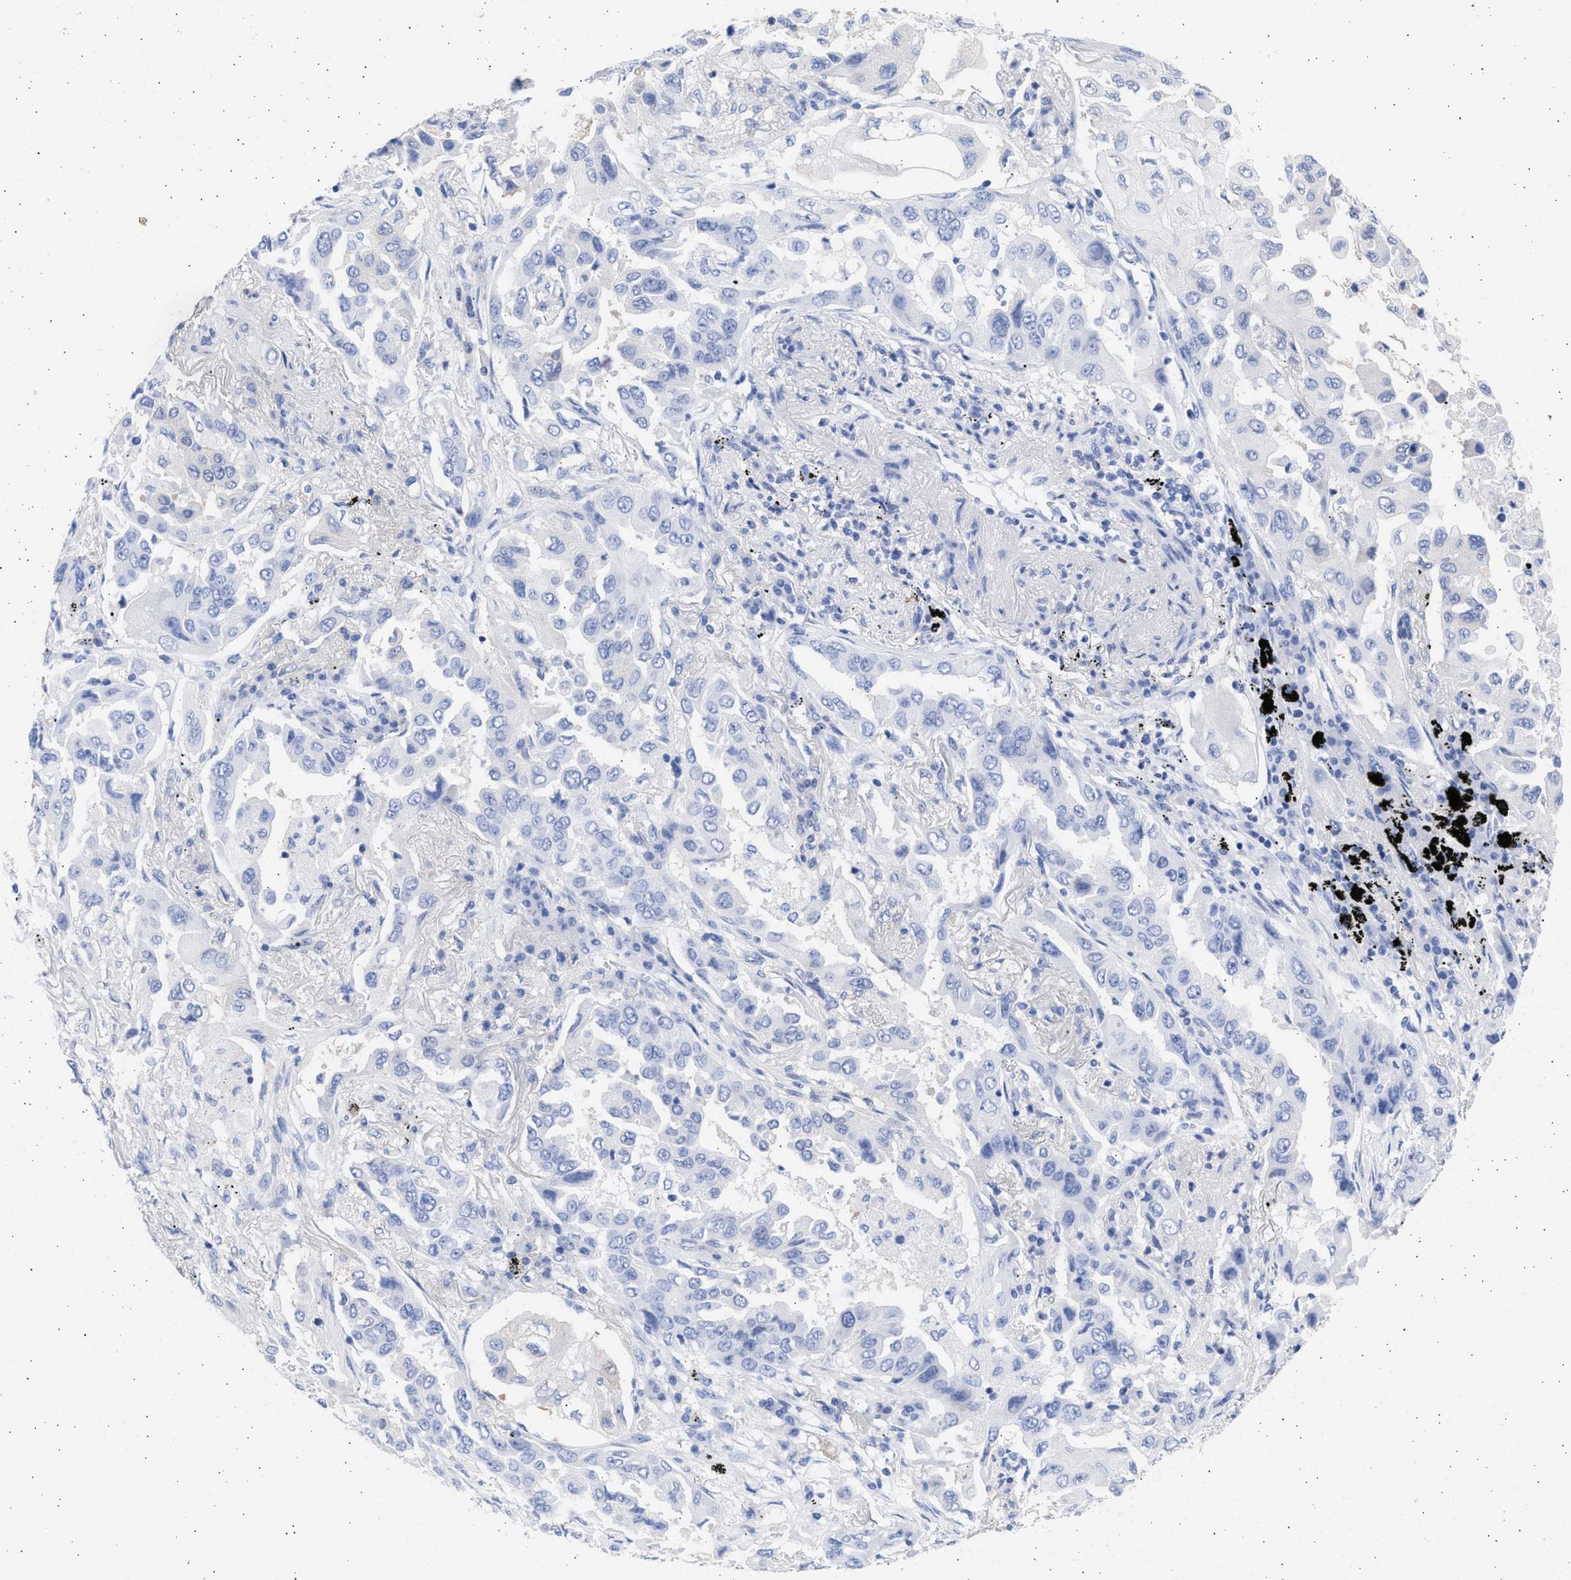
{"staining": {"intensity": "negative", "quantity": "none", "location": "none"}, "tissue": "lung cancer", "cell_type": "Tumor cells", "image_type": "cancer", "snomed": [{"axis": "morphology", "description": "Adenocarcinoma, NOS"}, {"axis": "topography", "description": "Lung"}], "caption": "A high-resolution photomicrograph shows IHC staining of lung cancer (adenocarcinoma), which displays no significant positivity in tumor cells.", "gene": "ALDOC", "patient": {"sex": "female", "age": 65}}